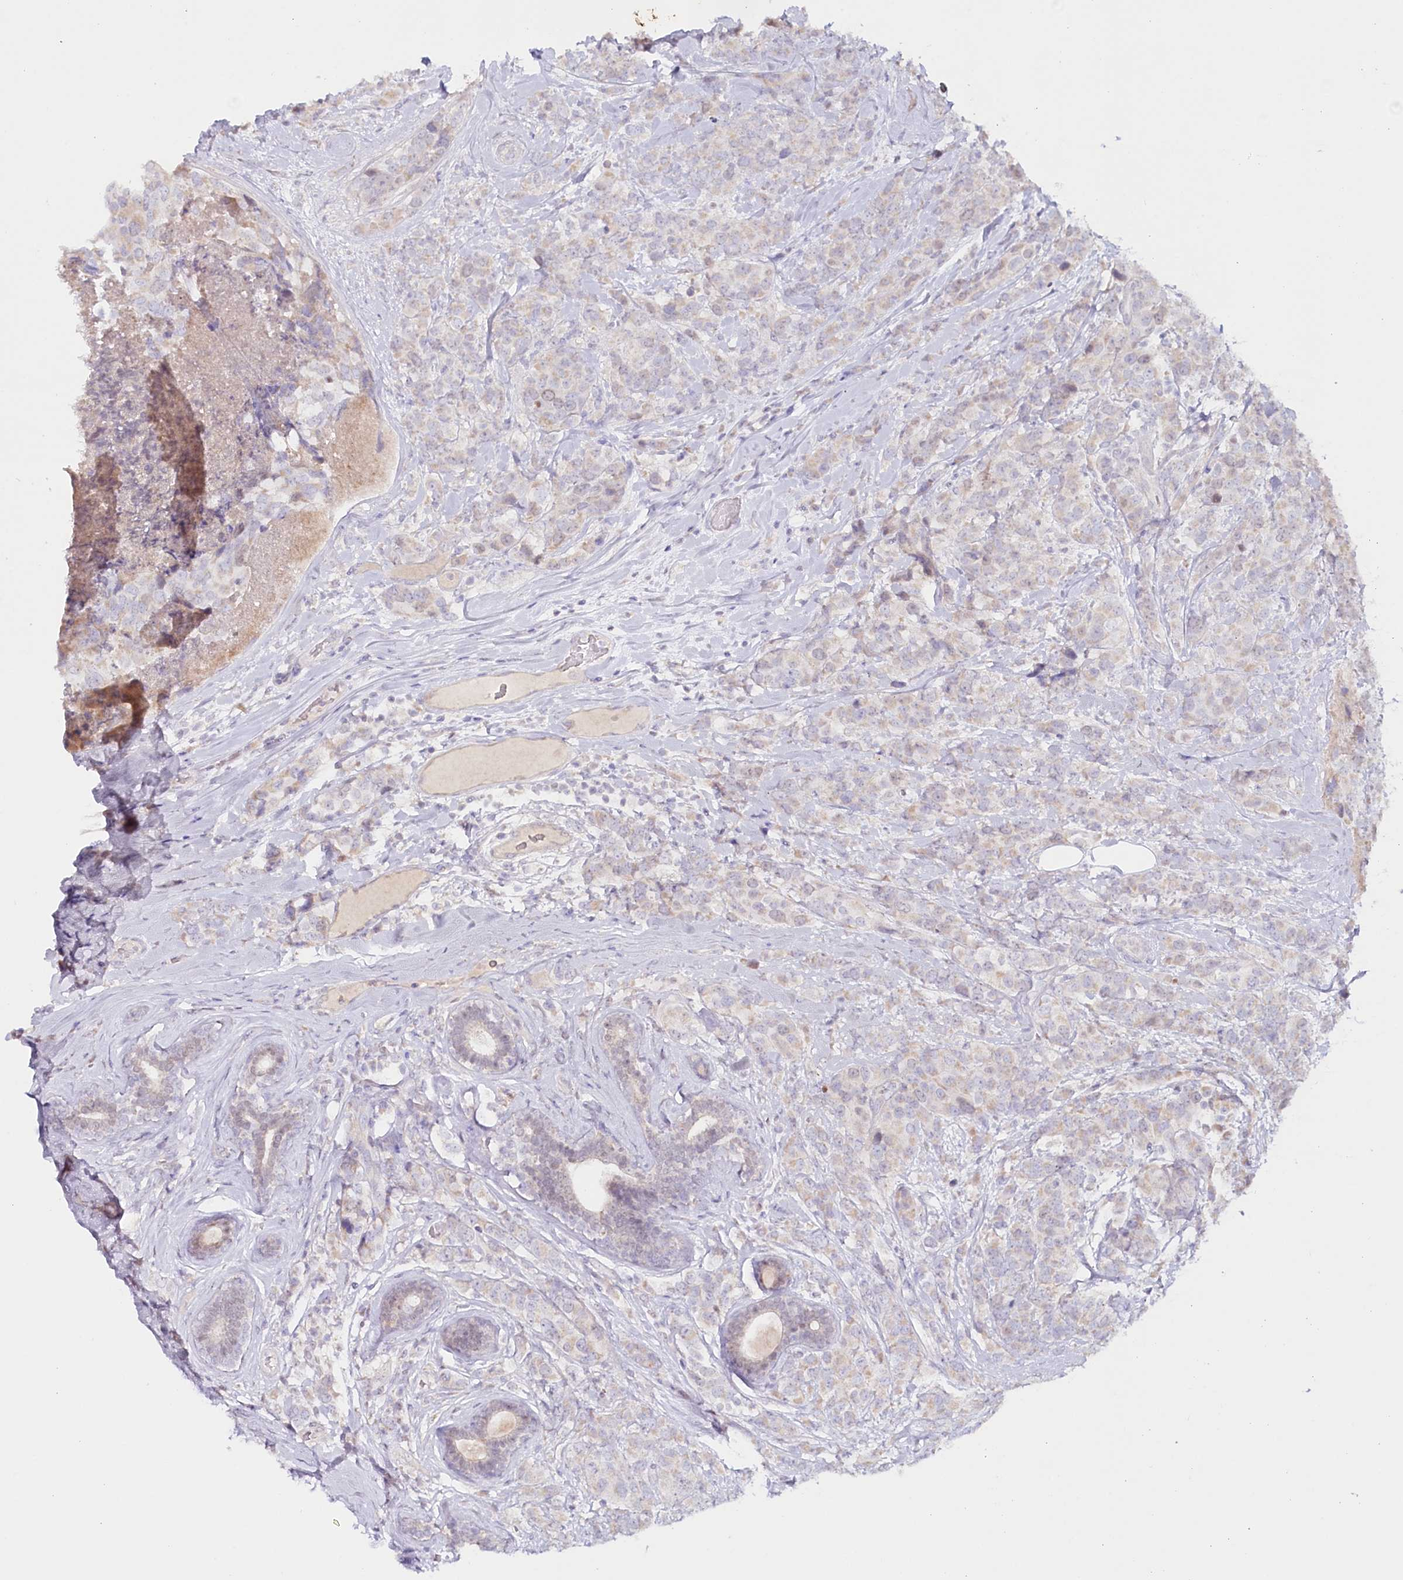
{"staining": {"intensity": "weak", "quantity": "25%-75%", "location": "cytoplasmic/membranous"}, "tissue": "breast cancer", "cell_type": "Tumor cells", "image_type": "cancer", "snomed": [{"axis": "morphology", "description": "Lobular carcinoma"}, {"axis": "topography", "description": "Breast"}], "caption": "Weak cytoplasmic/membranous protein staining is seen in about 25%-75% of tumor cells in lobular carcinoma (breast).", "gene": "PSAPL1", "patient": {"sex": "female", "age": 59}}